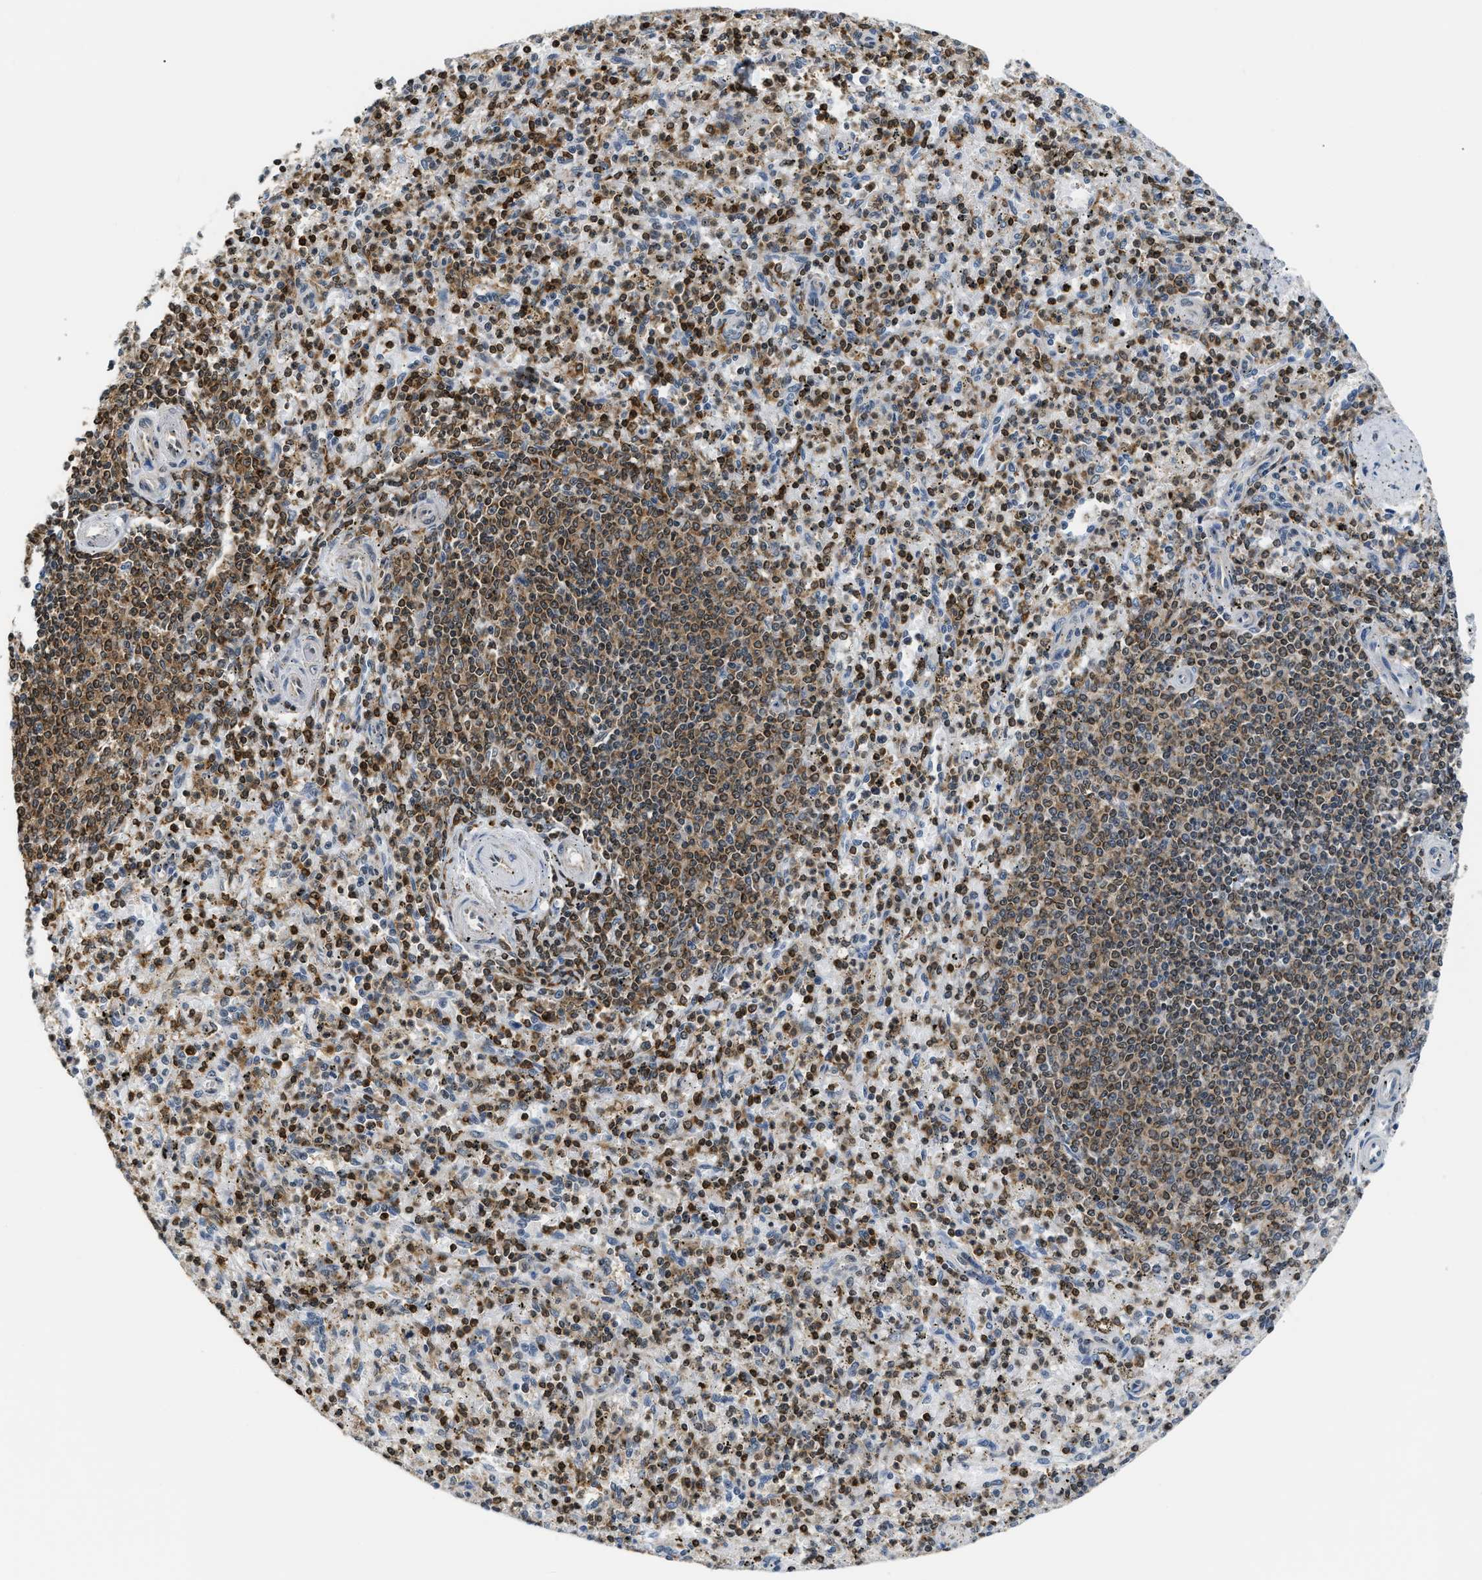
{"staining": {"intensity": "moderate", "quantity": "25%-75%", "location": "cytoplasmic/membranous,nuclear"}, "tissue": "spleen", "cell_type": "Cells in red pulp", "image_type": "normal", "snomed": [{"axis": "morphology", "description": "Normal tissue, NOS"}, {"axis": "topography", "description": "Spleen"}], "caption": "The micrograph demonstrates staining of benign spleen, revealing moderate cytoplasmic/membranous,nuclear protein expression (brown color) within cells in red pulp.", "gene": "STK10", "patient": {"sex": "male", "age": 72}}